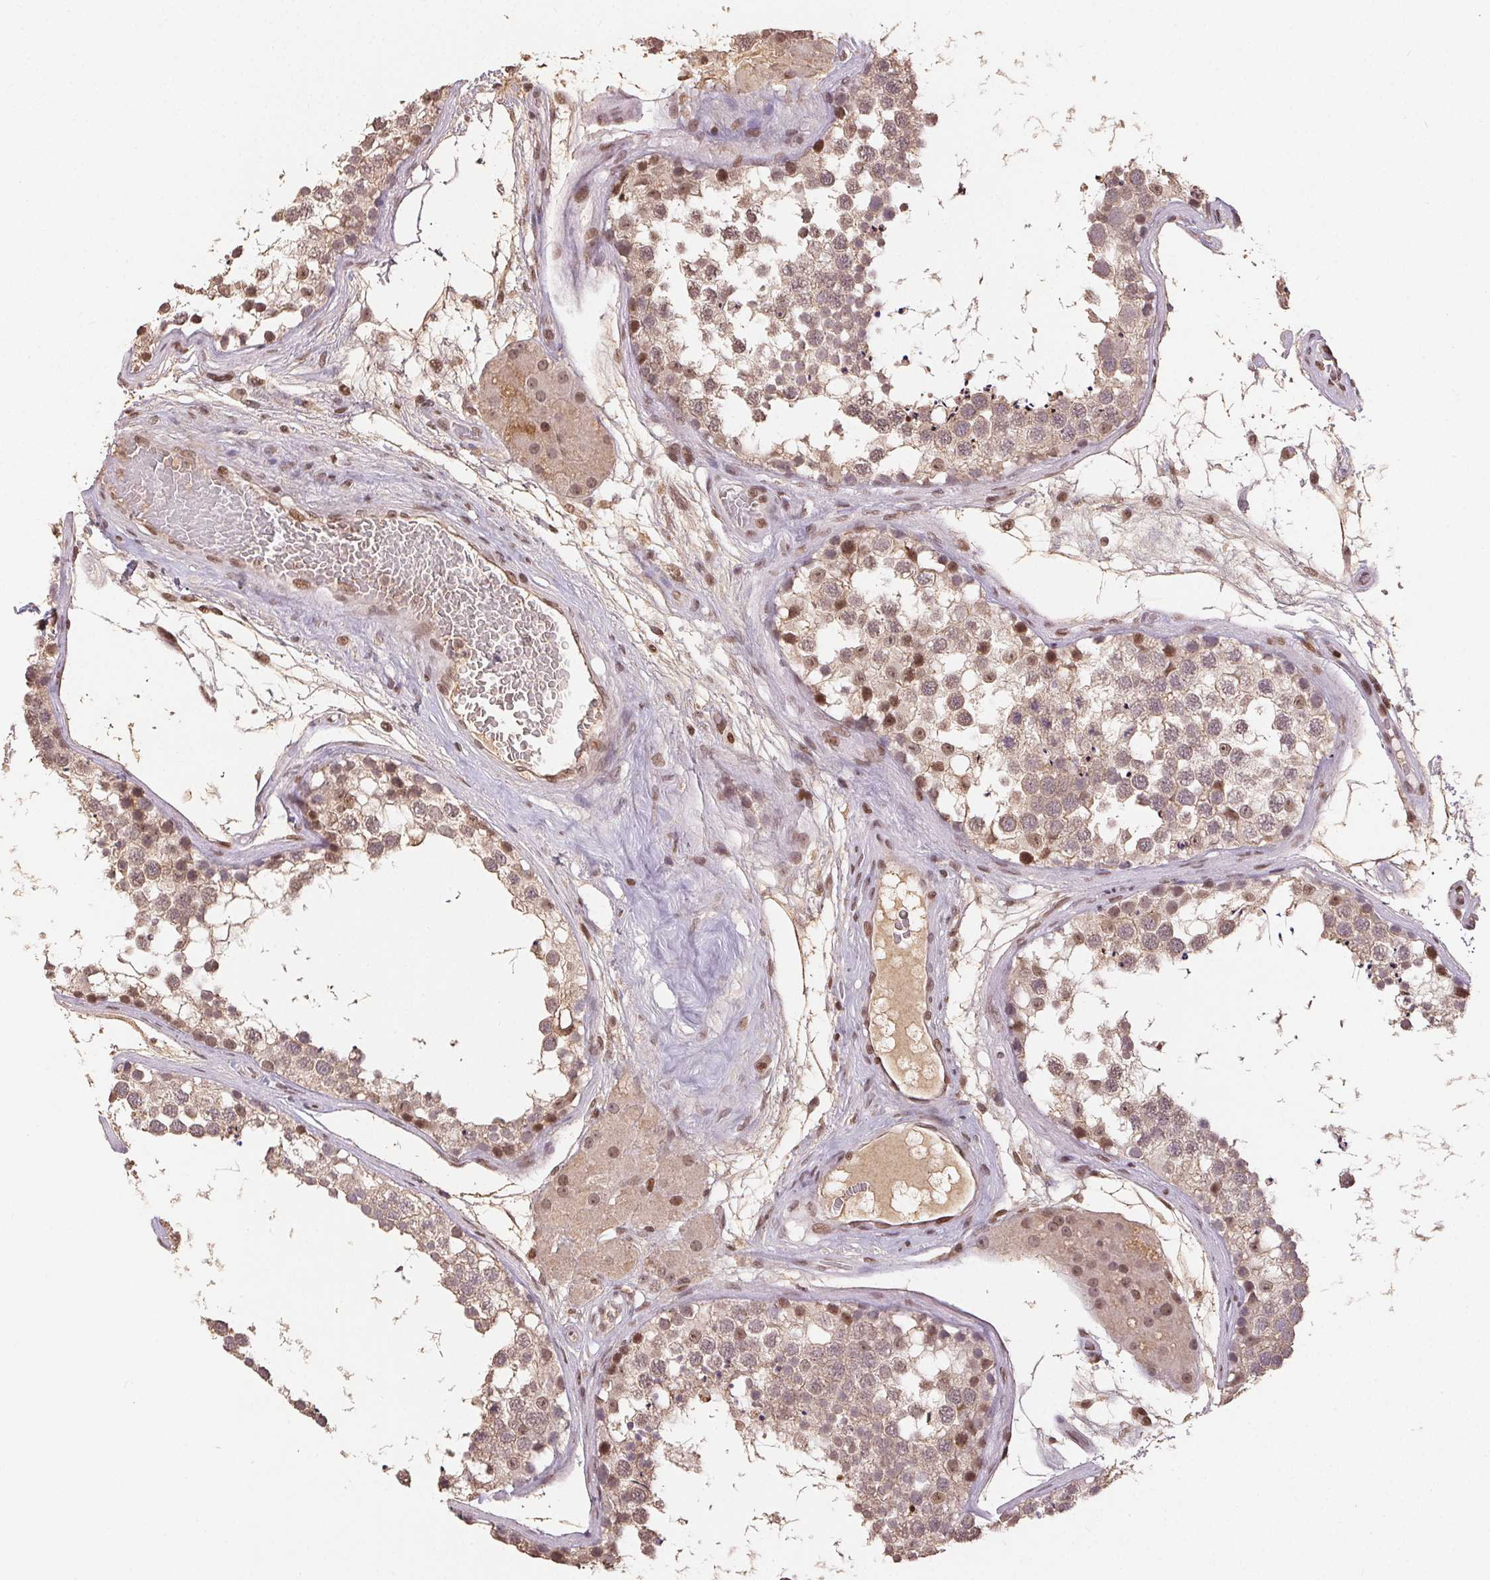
{"staining": {"intensity": "moderate", "quantity": "25%-75%", "location": "cytoplasmic/membranous,nuclear"}, "tissue": "testis", "cell_type": "Cells in seminiferous ducts", "image_type": "normal", "snomed": [{"axis": "morphology", "description": "Normal tissue, NOS"}, {"axis": "morphology", "description": "Seminoma, NOS"}, {"axis": "topography", "description": "Testis"}], "caption": "This photomicrograph exhibits immunohistochemistry staining of normal testis, with medium moderate cytoplasmic/membranous,nuclear positivity in approximately 25%-75% of cells in seminiferous ducts.", "gene": "MAPKAPK2", "patient": {"sex": "male", "age": 65}}